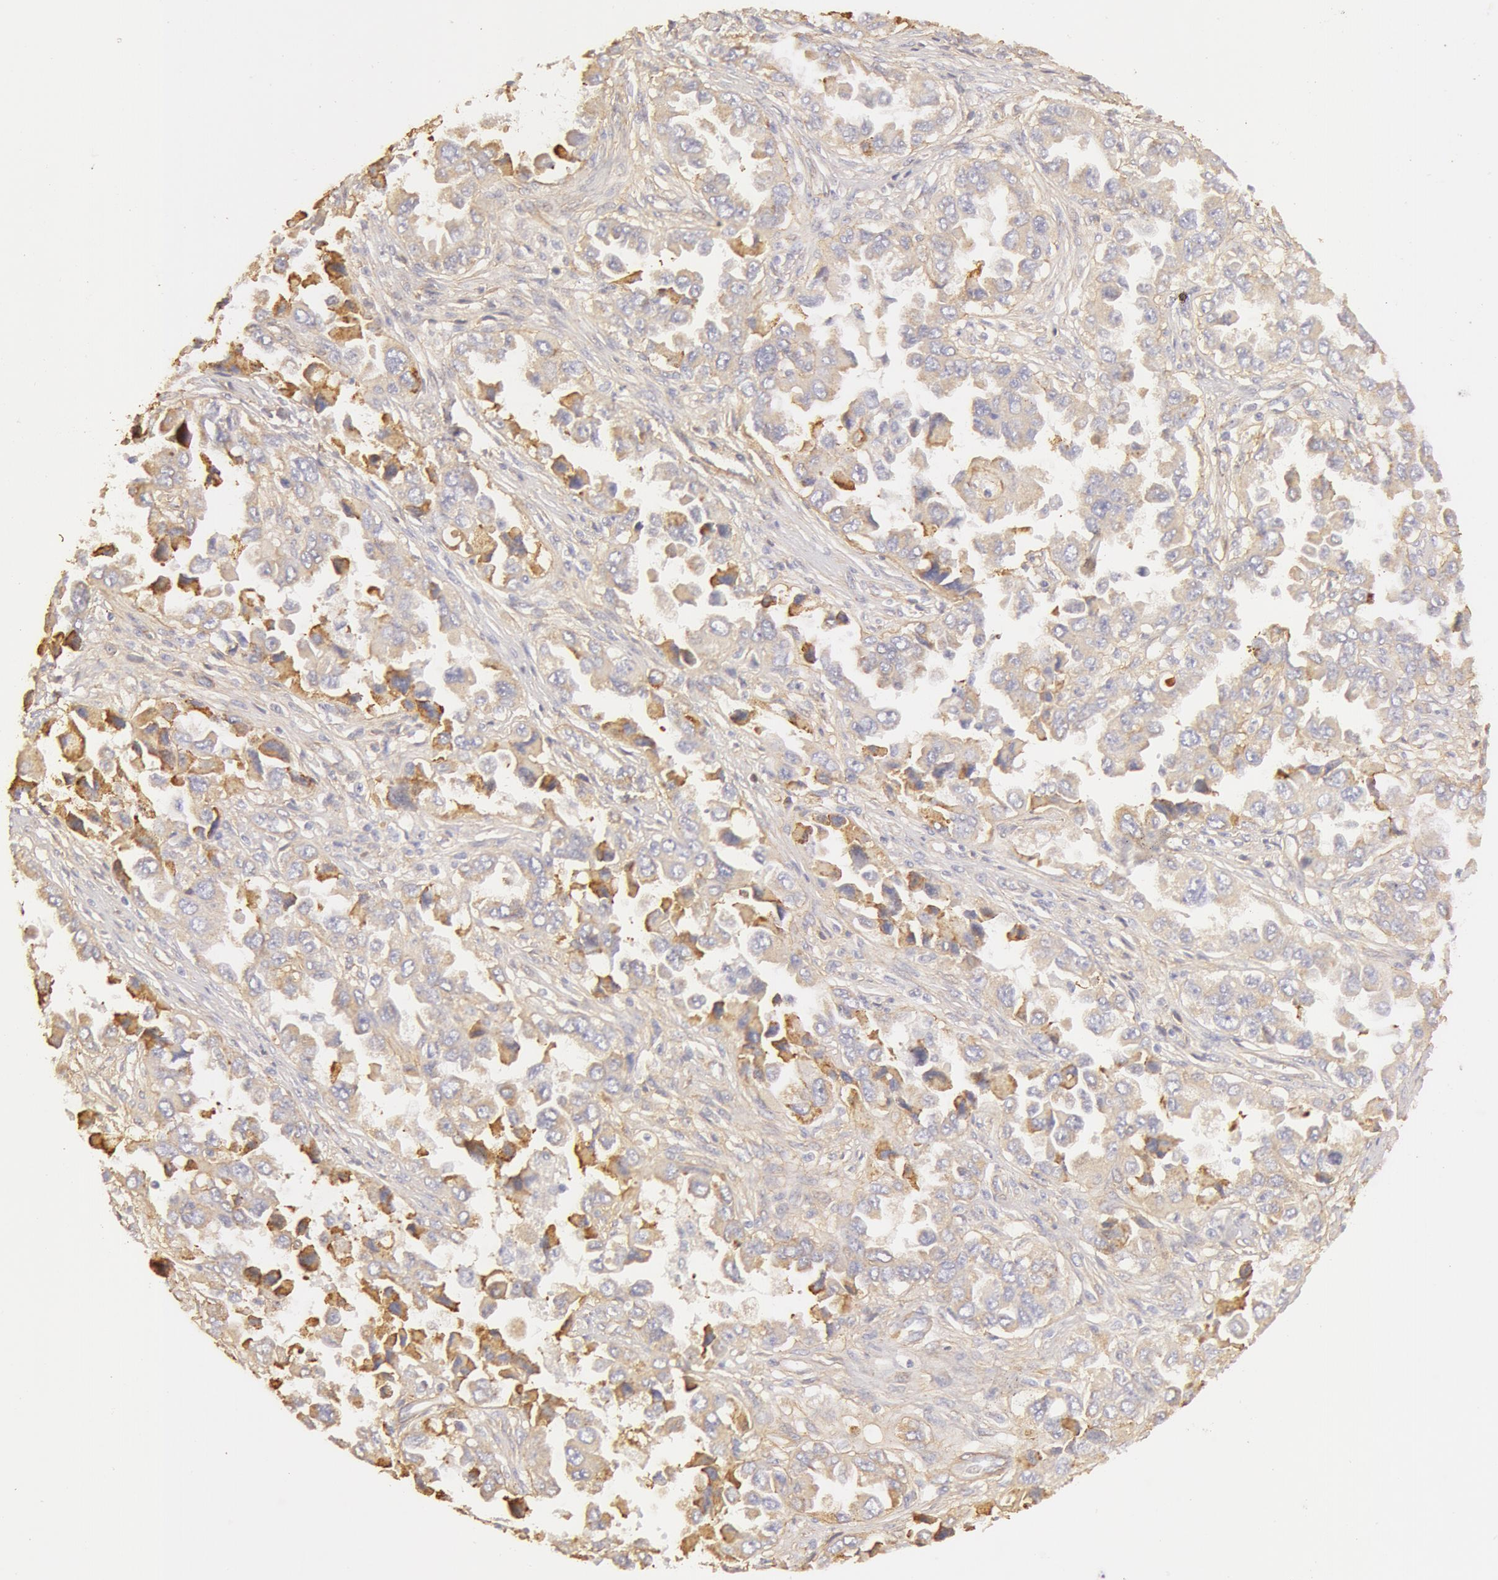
{"staining": {"intensity": "moderate", "quantity": "25%-75%", "location": "cytoplasmic/membranous"}, "tissue": "ovarian cancer", "cell_type": "Tumor cells", "image_type": "cancer", "snomed": [{"axis": "morphology", "description": "Cystadenocarcinoma, serous, NOS"}, {"axis": "topography", "description": "Ovary"}], "caption": "IHC staining of ovarian serous cystadenocarcinoma, which reveals medium levels of moderate cytoplasmic/membranous positivity in approximately 25%-75% of tumor cells indicating moderate cytoplasmic/membranous protein positivity. The staining was performed using DAB (brown) for protein detection and nuclei were counterstained in hematoxylin (blue).", "gene": "COL4A1", "patient": {"sex": "female", "age": 84}}